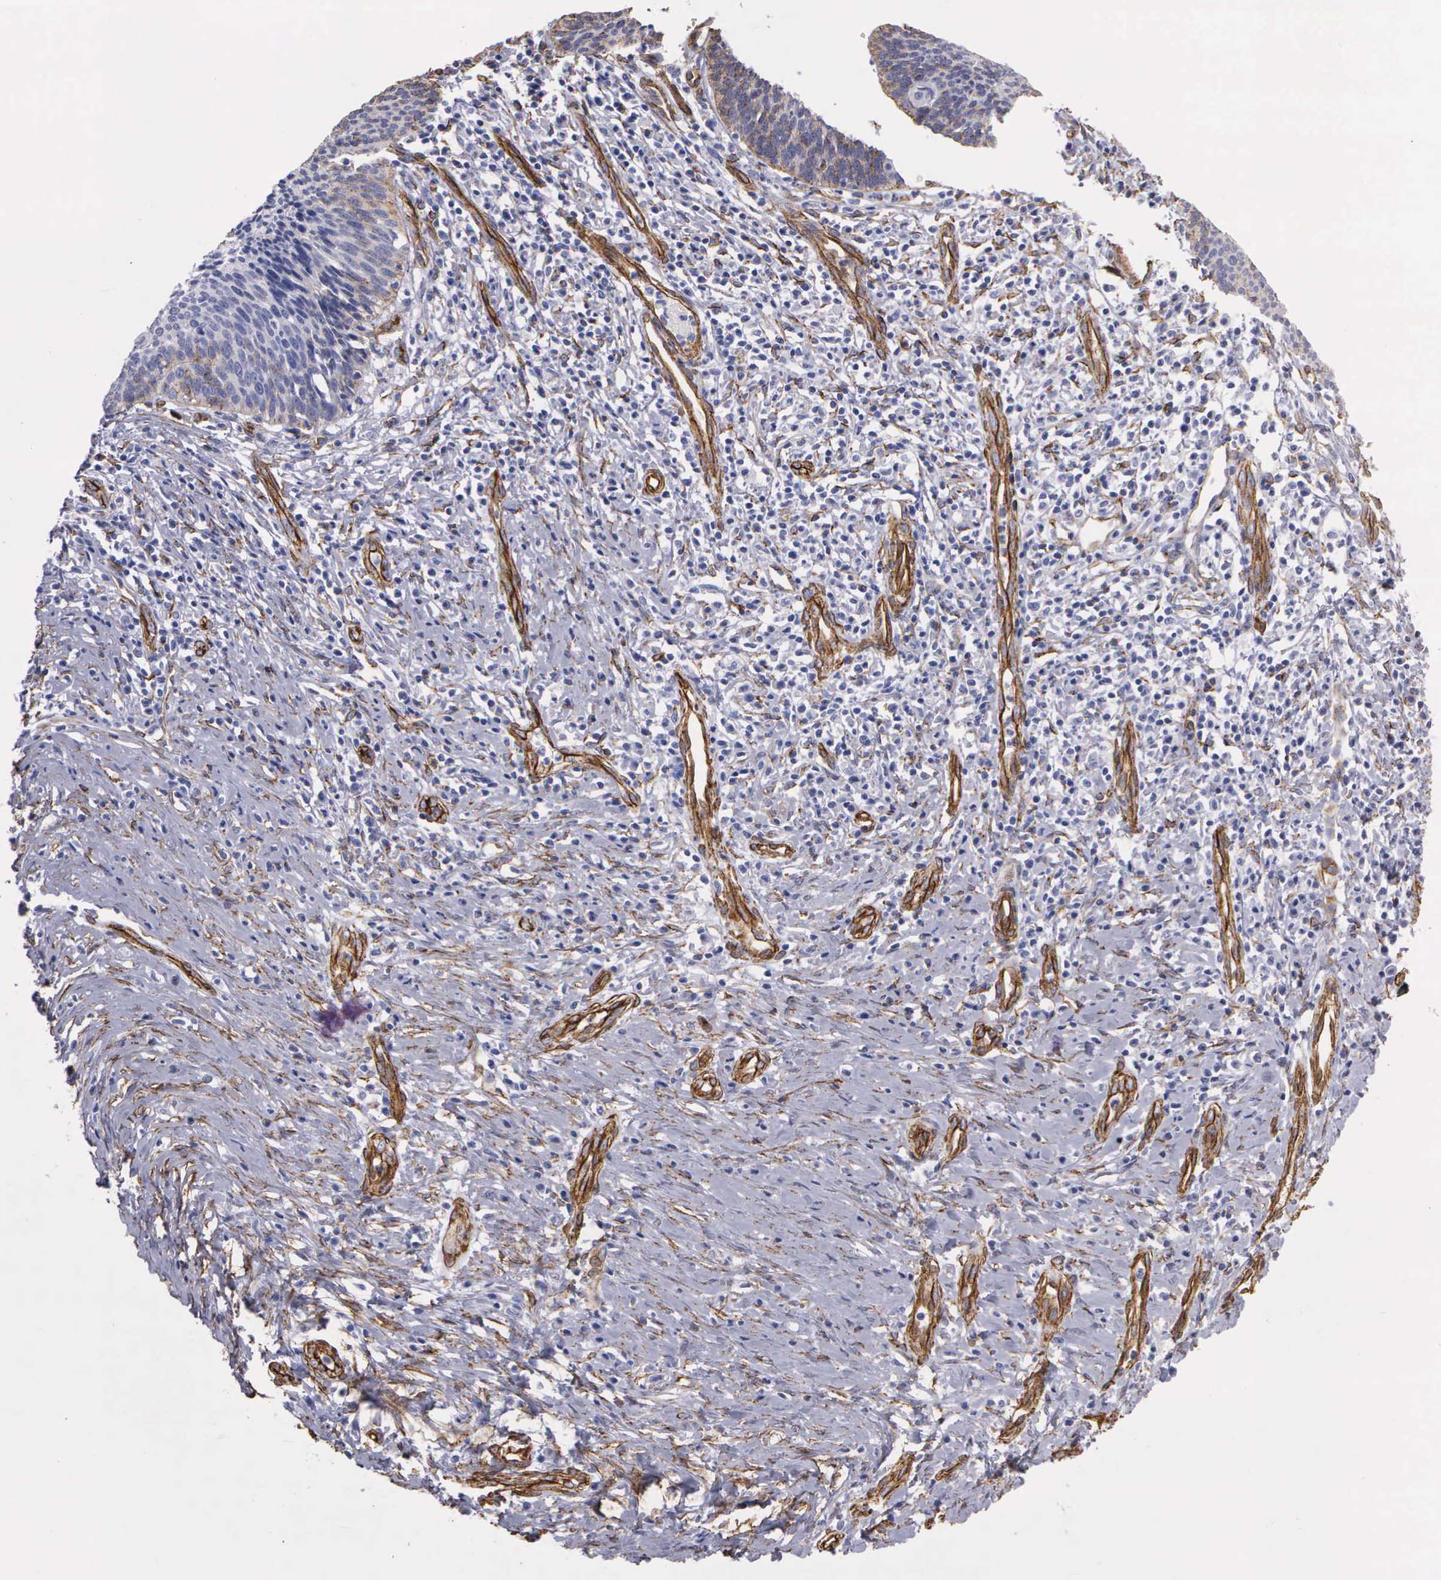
{"staining": {"intensity": "negative", "quantity": "none", "location": "none"}, "tissue": "cervical cancer", "cell_type": "Tumor cells", "image_type": "cancer", "snomed": [{"axis": "morphology", "description": "Squamous cell carcinoma, NOS"}, {"axis": "topography", "description": "Cervix"}], "caption": "DAB (3,3'-diaminobenzidine) immunohistochemical staining of cervical cancer (squamous cell carcinoma) exhibits no significant positivity in tumor cells. The staining was performed using DAB (3,3'-diaminobenzidine) to visualize the protein expression in brown, while the nuclei were stained in blue with hematoxylin (Magnification: 20x).", "gene": "MAGEB10", "patient": {"sex": "female", "age": 41}}